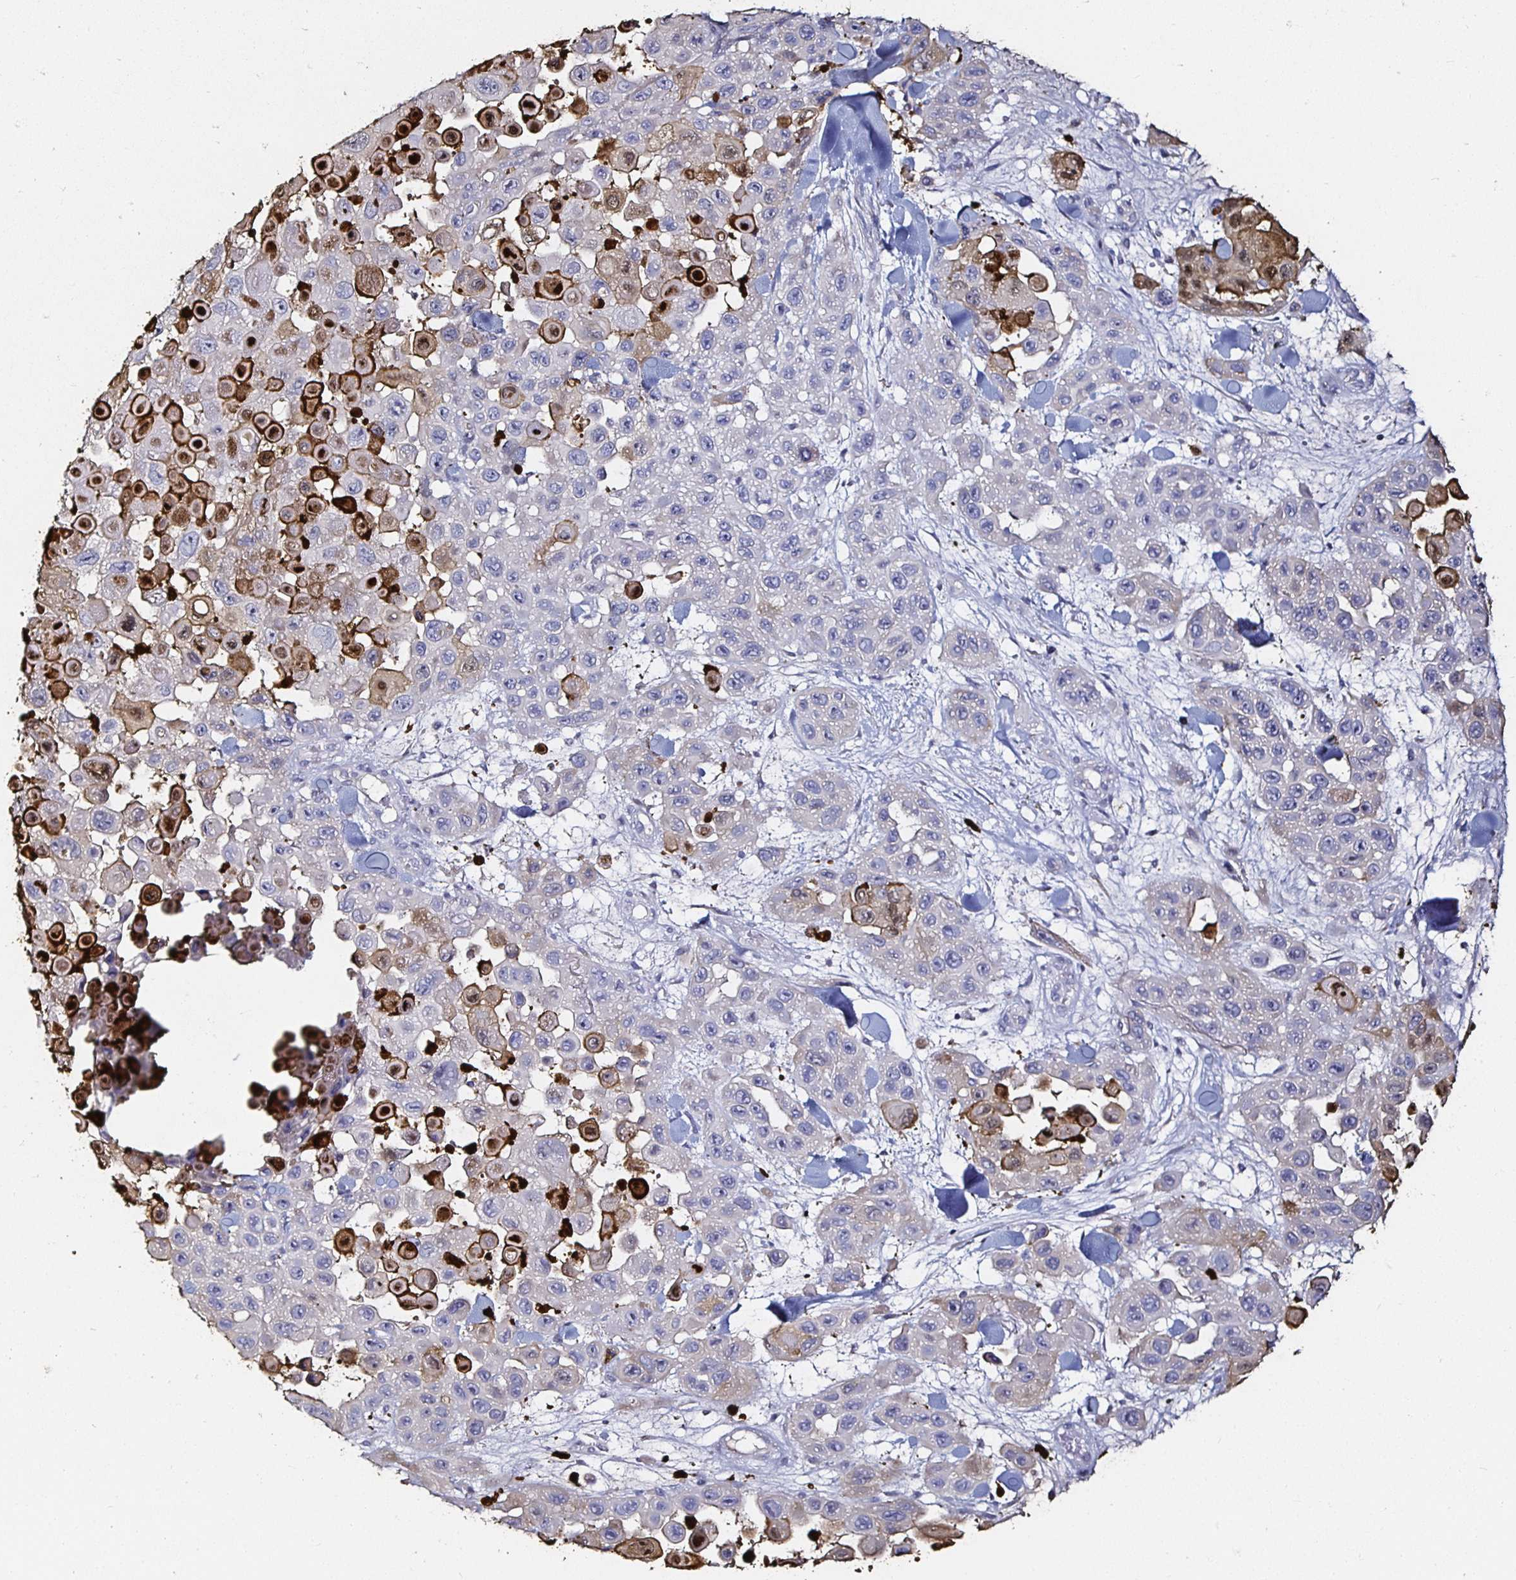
{"staining": {"intensity": "weak", "quantity": "<25%", "location": "cytoplasmic/membranous,nuclear"}, "tissue": "skin cancer", "cell_type": "Tumor cells", "image_type": "cancer", "snomed": [{"axis": "morphology", "description": "Squamous cell carcinoma, NOS"}, {"axis": "topography", "description": "Skin"}], "caption": "The image reveals no significant expression in tumor cells of skin cancer (squamous cell carcinoma).", "gene": "TLR4", "patient": {"sex": "male", "age": 81}}